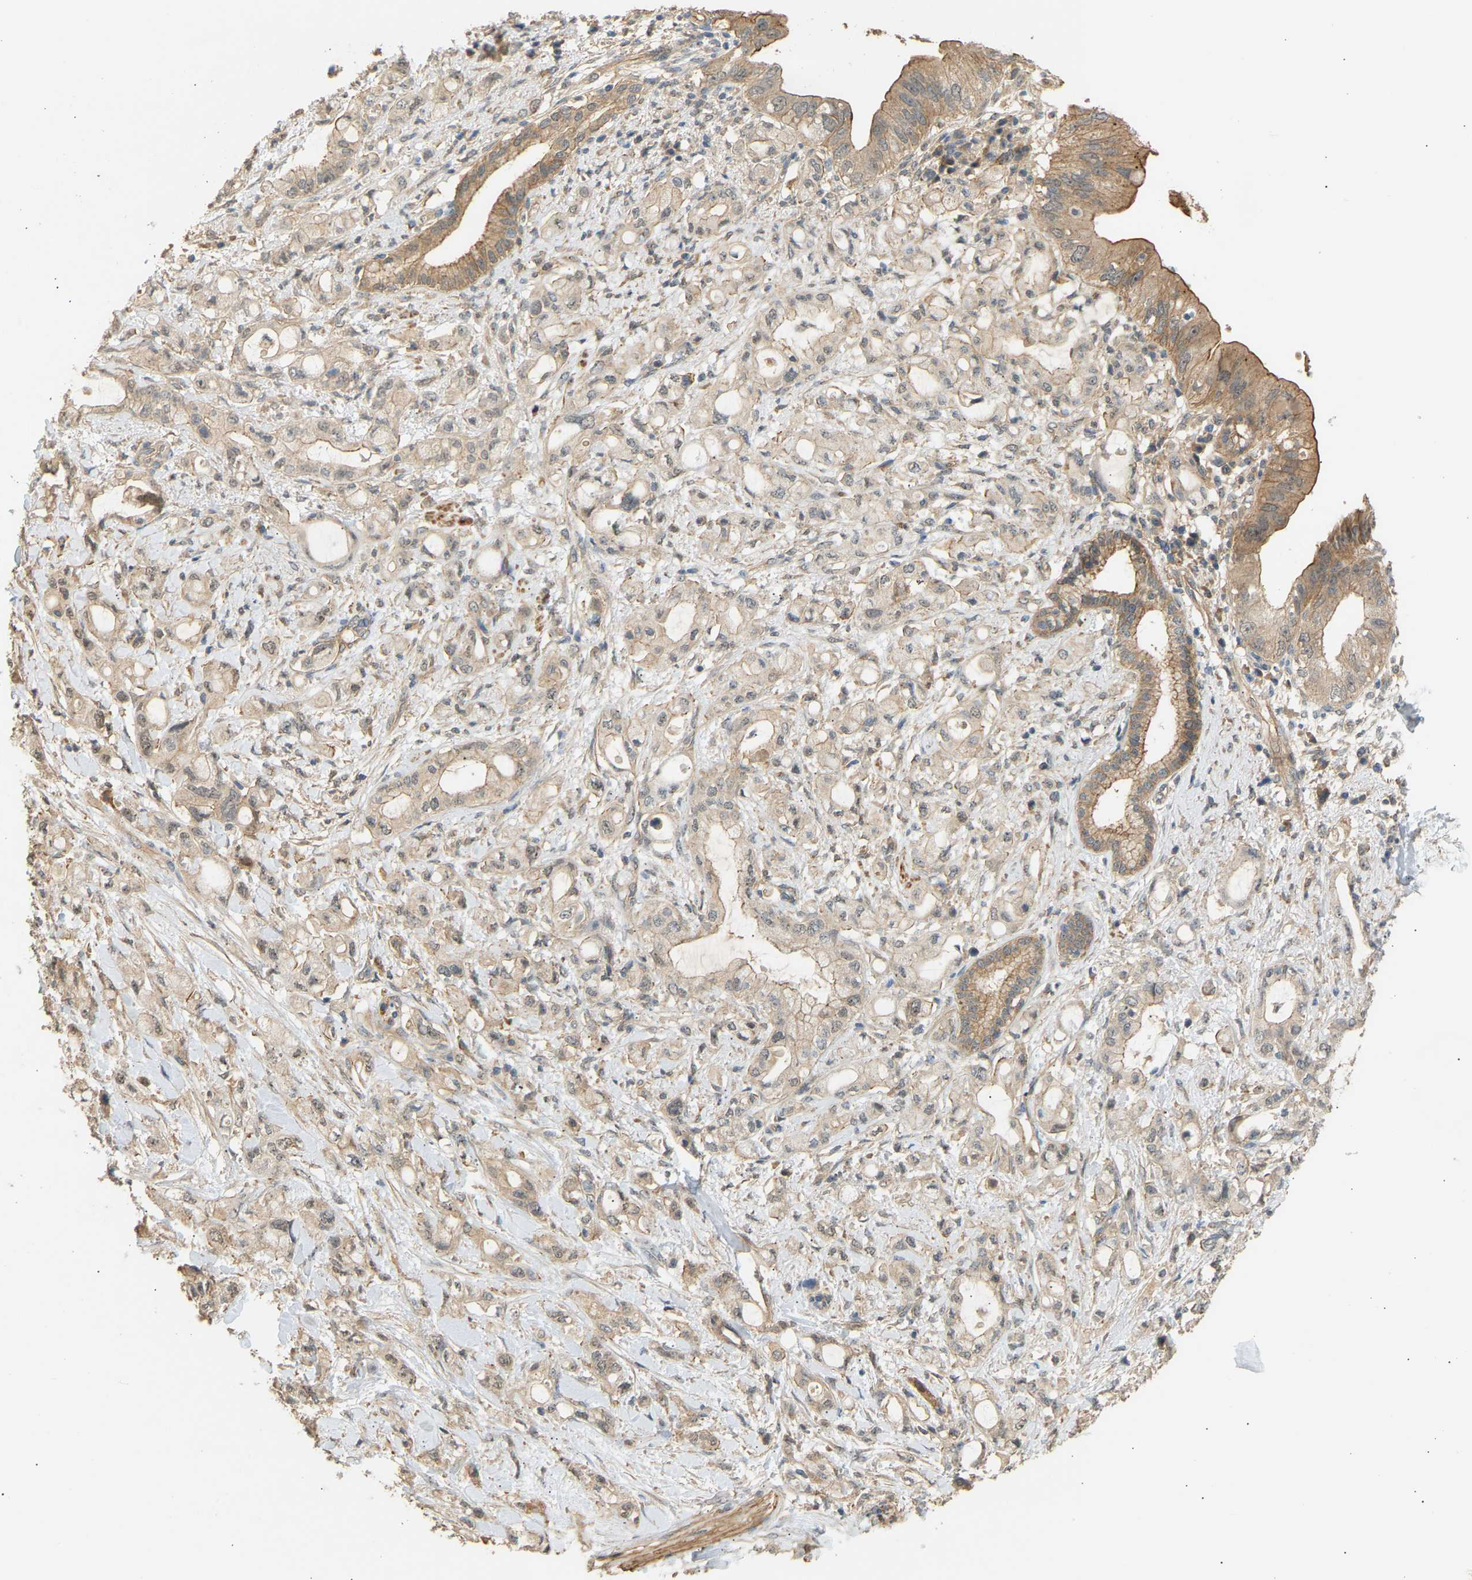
{"staining": {"intensity": "weak", "quantity": ">75%", "location": "cytoplasmic/membranous"}, "tissue": "pancreatic cancer", "cell_type": "Tumor cells", "image_type": "cancer", "snomed": [{"axis": "morphology", "description": "Adenocarcinoma, NOS"}, {"axis": "topography", "description": "Pancreas"}], "caption": "Protein staining by immunohistochemistry (IHC) displays weak cytoplasmic/membranous positivity in approximately >75% of tumor cells in pancreatic adenocarcinoma. (brown staining indicates protein expression, while blue staining denotes nuclei).", "gene": "RGL1", "patient": {"sex": "female", "age": 56}}